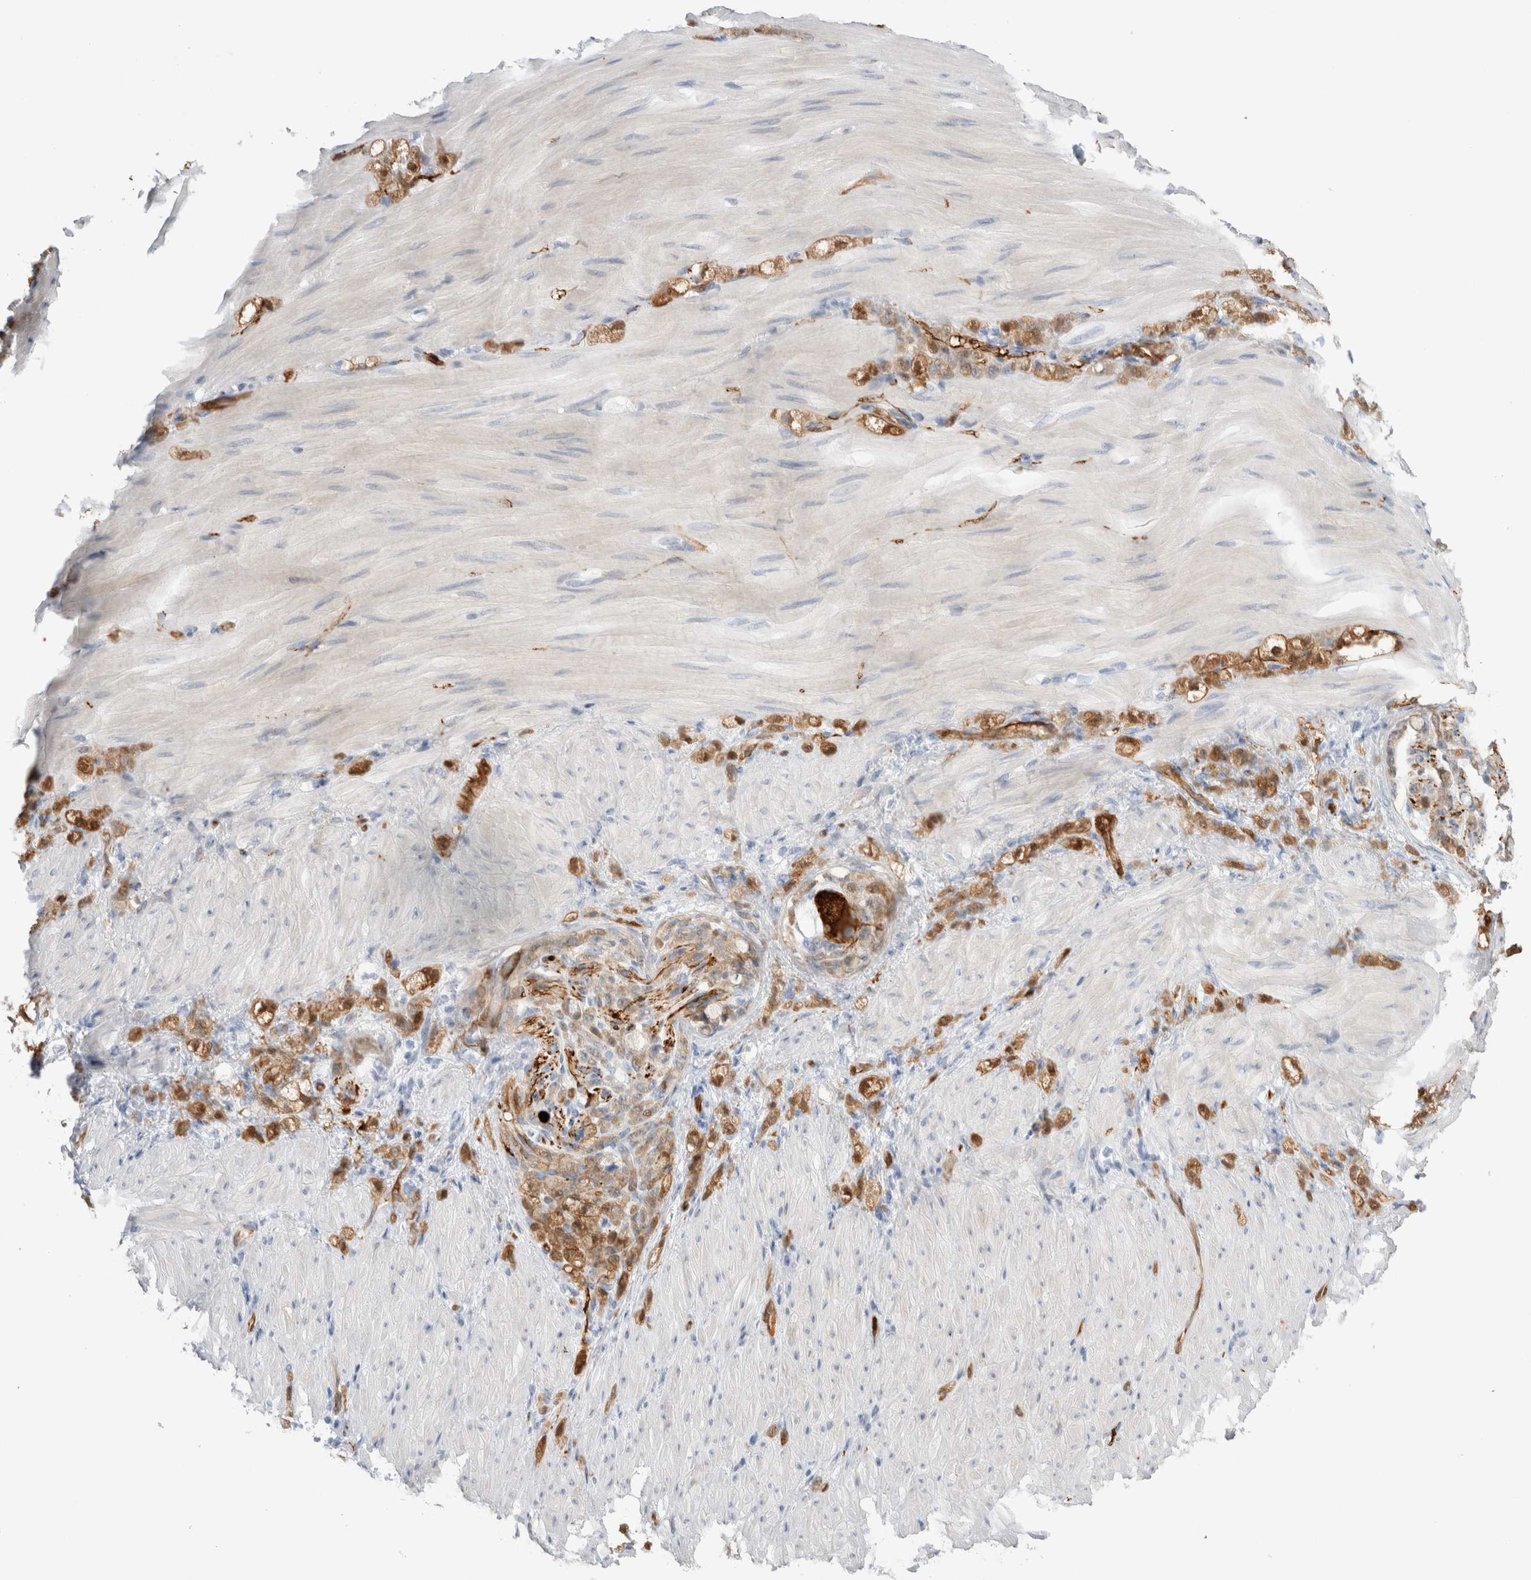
{"staining": {"intensity": "moderate", "quantity": ">75%", "location": "cytoplasmic/membranous"}, "tissue": "stomach cancer", "cell_type": "Tumor cells", "image_type": "cancer", "snomed": [{"axis": "morphology", "description": "Normal tissue, NOS"}, {"axis": "morphology", "description": "Adenocarcinoma, NOS"}, {"axis": "topography", "description": "Stomach"}], "caption": "A medium amount of moderate cytoplasmic/membranous expression is seen in about >75% of tumor cells in stomach adenocarcinoma tissue.", "gene": "NAPEPLD", "patient": {"sex": "male", "age": 82}}